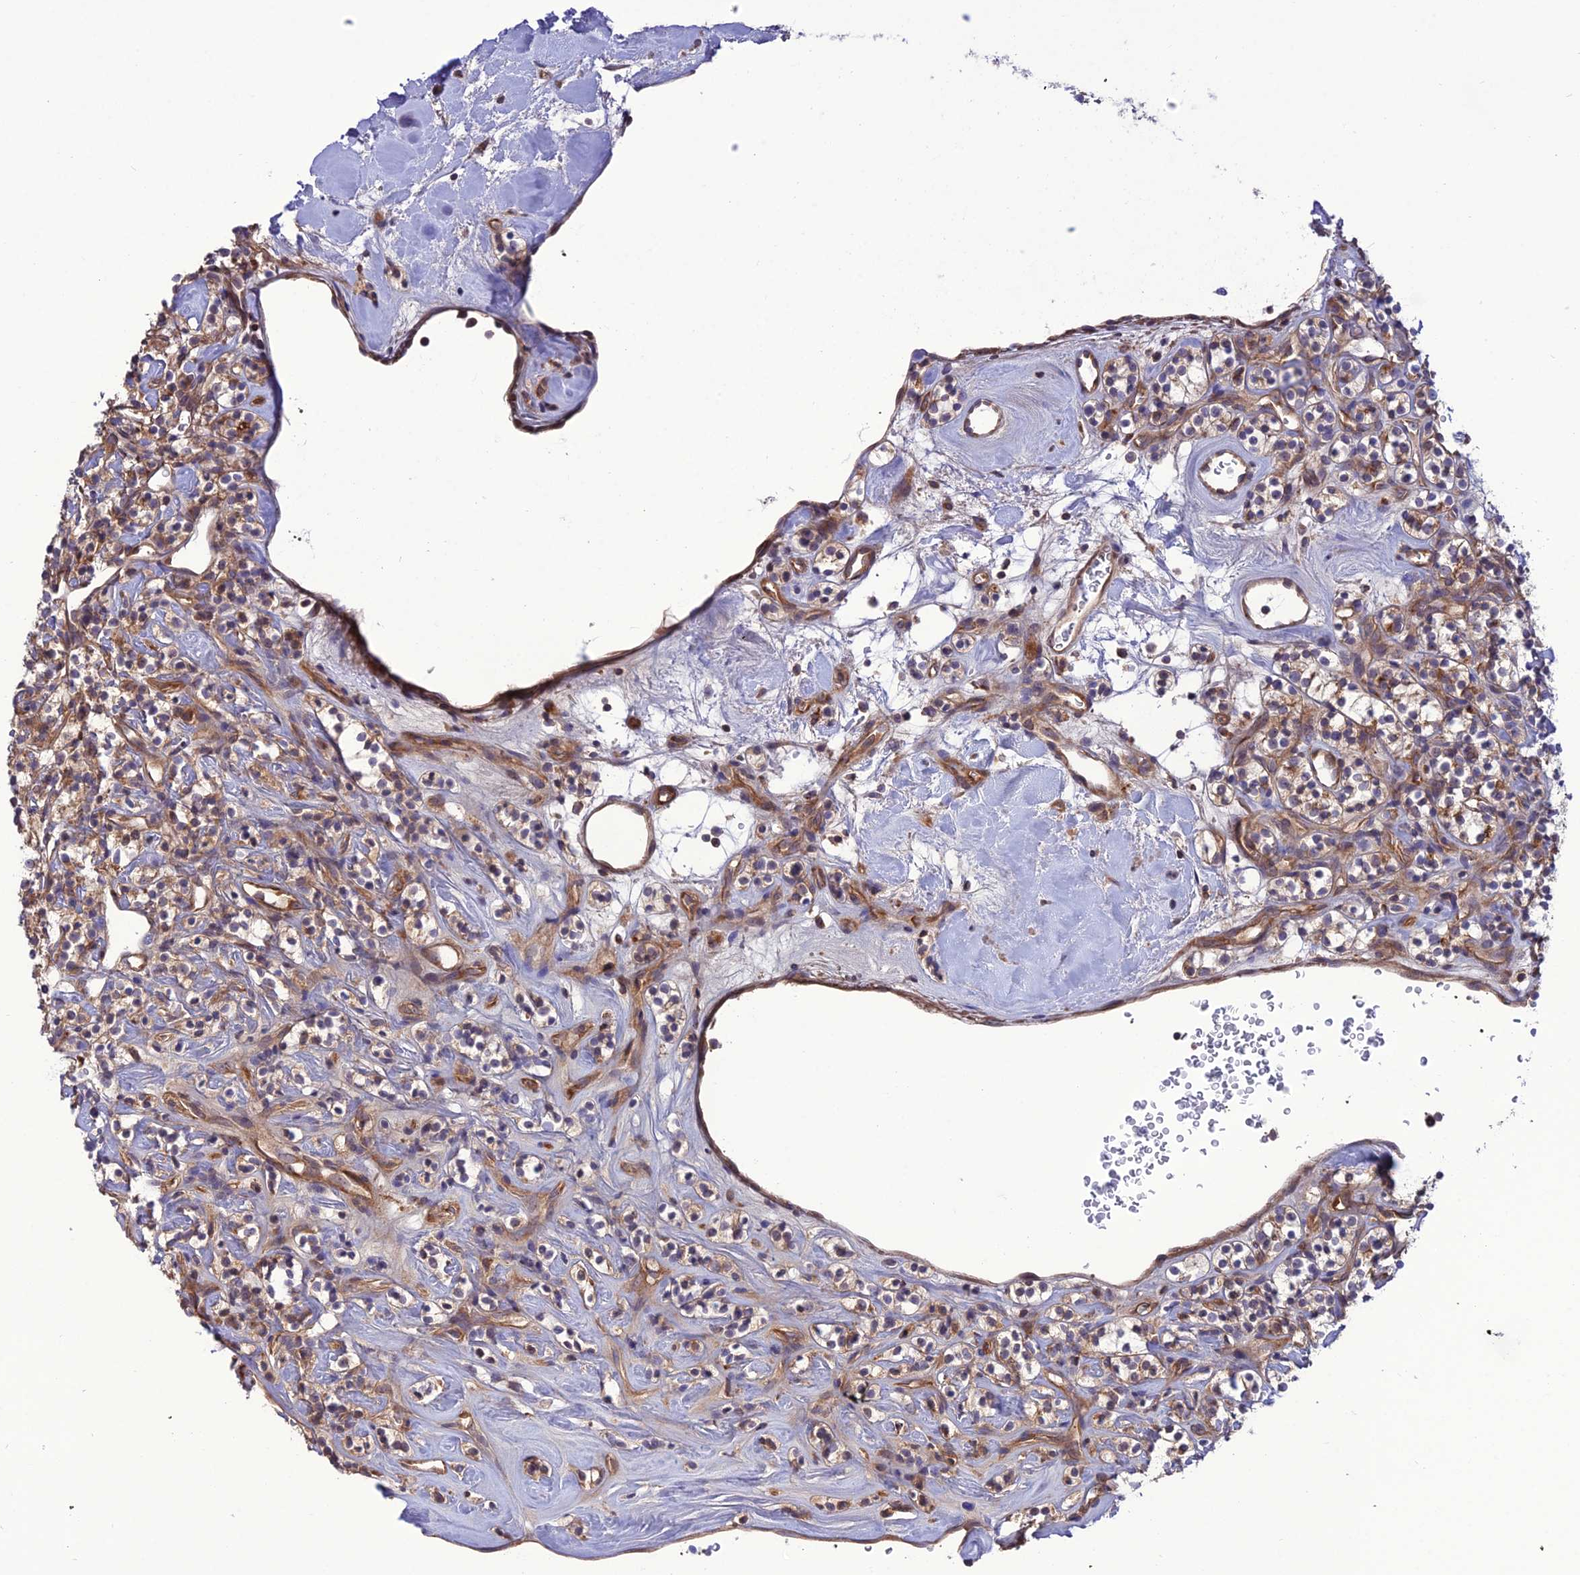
{"staining": {"intensity": "moderate", "quantity": "25%-75%", "location": "cytoplasmic/membranous"}, "tissue": "renal cancer", "cell_type": "Tumor cells", "image_type": "cancer", "snomed": [{"axis": "morphology", "description": "Adenocarcinoma, NOS"}, {"axis": "topography", "description": "Kidney"}], "caption": "Immunohistochemical staining of human renal cancer (adenocarcinoma) reveals moderate cytoplasmic/membranous protein positivity in about 25%-75% of tumor cells.", "gene": "PPIL3", "patient": {"sex": "male", "age": 77}}